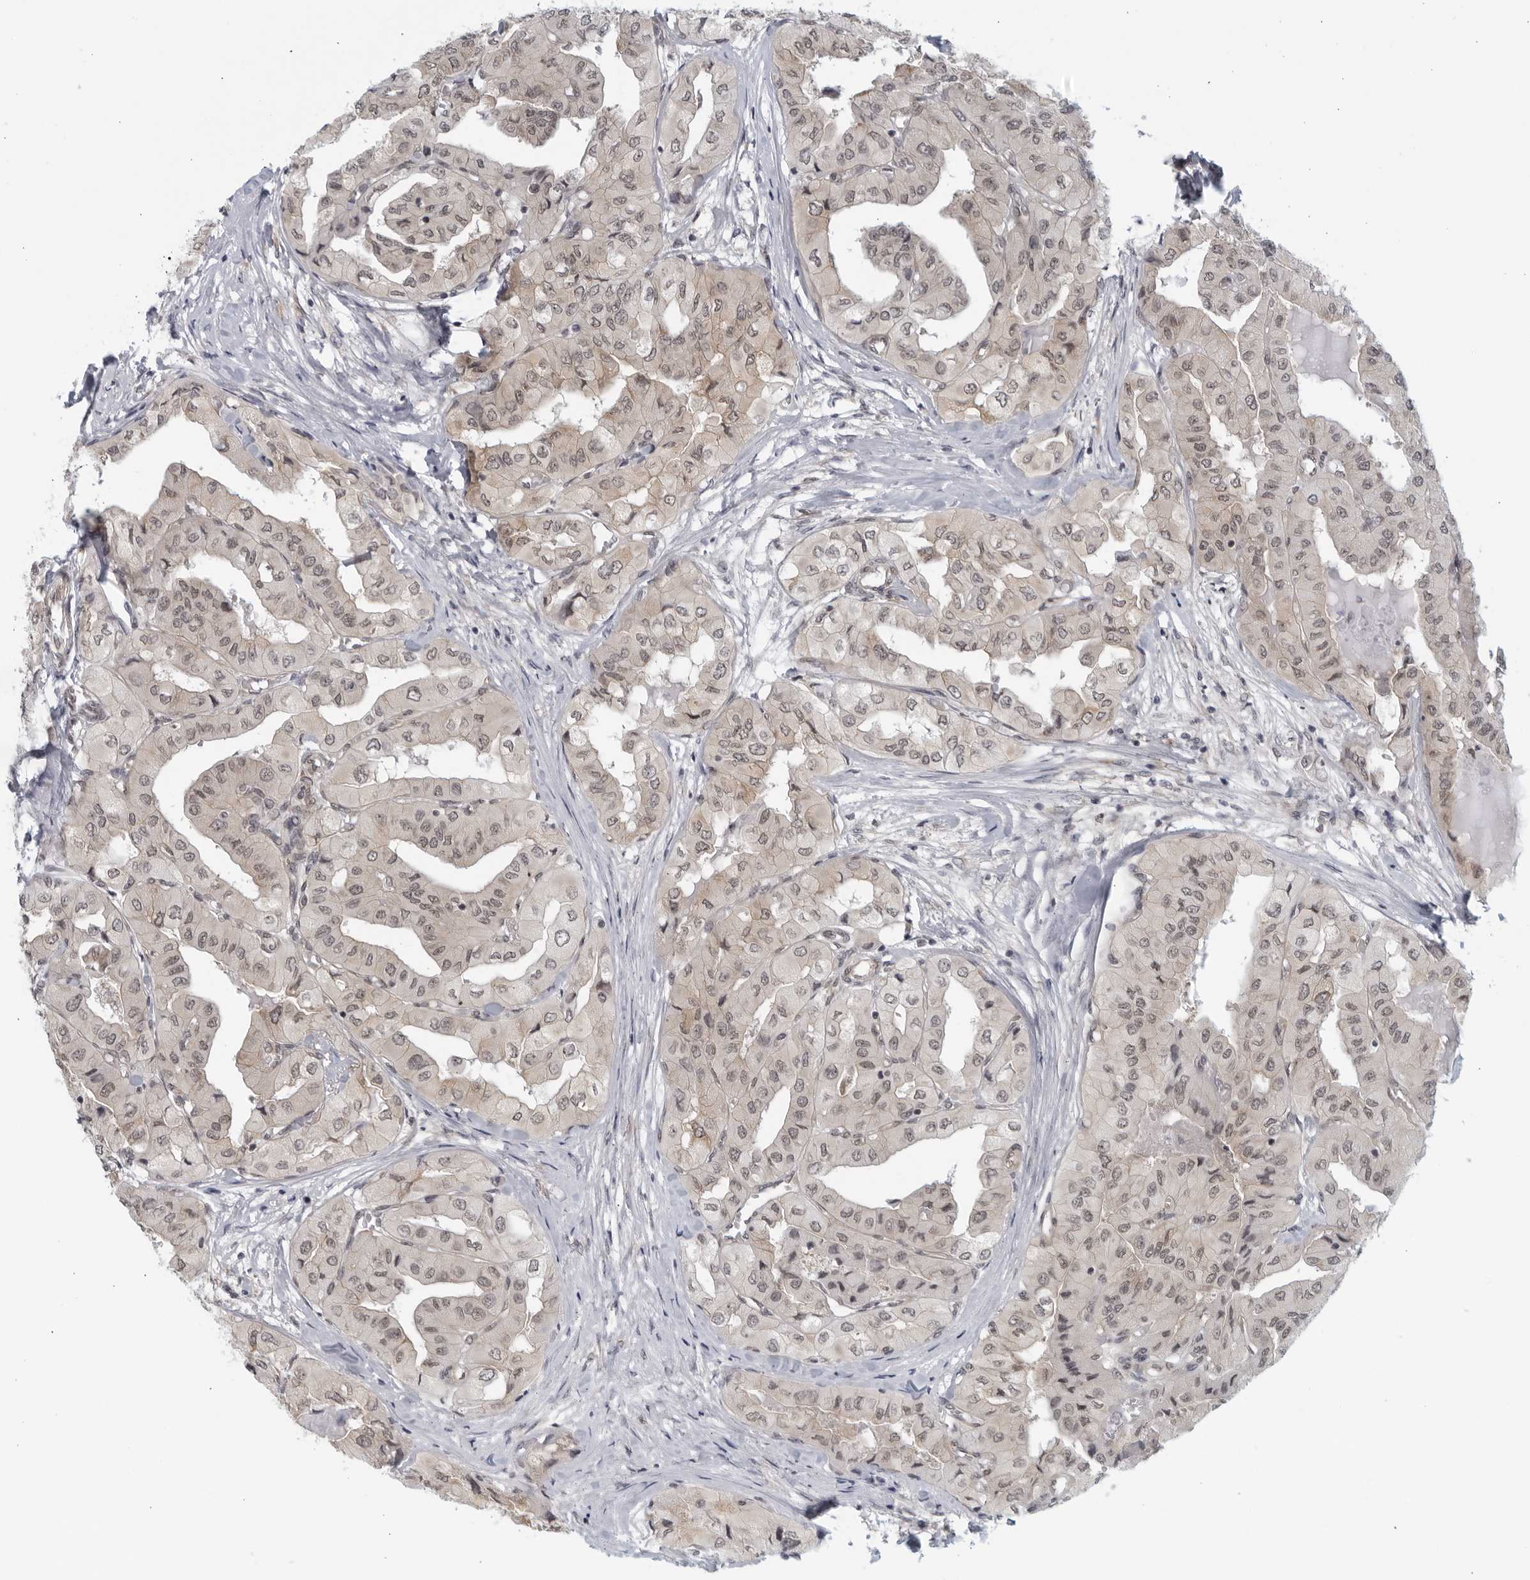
{"staining": {"intensity": "weak", "quantity": ">75%", "location": "nuclear"}, "tissue": "thyroid cancer", "cell_type": "Tumor cells", "image_type": "cancer", "snomed": [{"axis": "morphology", "description": "Papillary adenocarcinoma, NOS"}, {"axis": "topography", "description": "Thyroid gland"}], "caption": "This photomicrograph exhibits thyroid cancer (papillary adenocarcinoma) stained with immunohistochemistry (IHC) to label a protein in brown. The nuclear of tumor cells show weak positivity for the protein. Nuclei are counter-stained blue.", "gene": "RC3H1", "patient": {"sex": "female", "age": 59}}